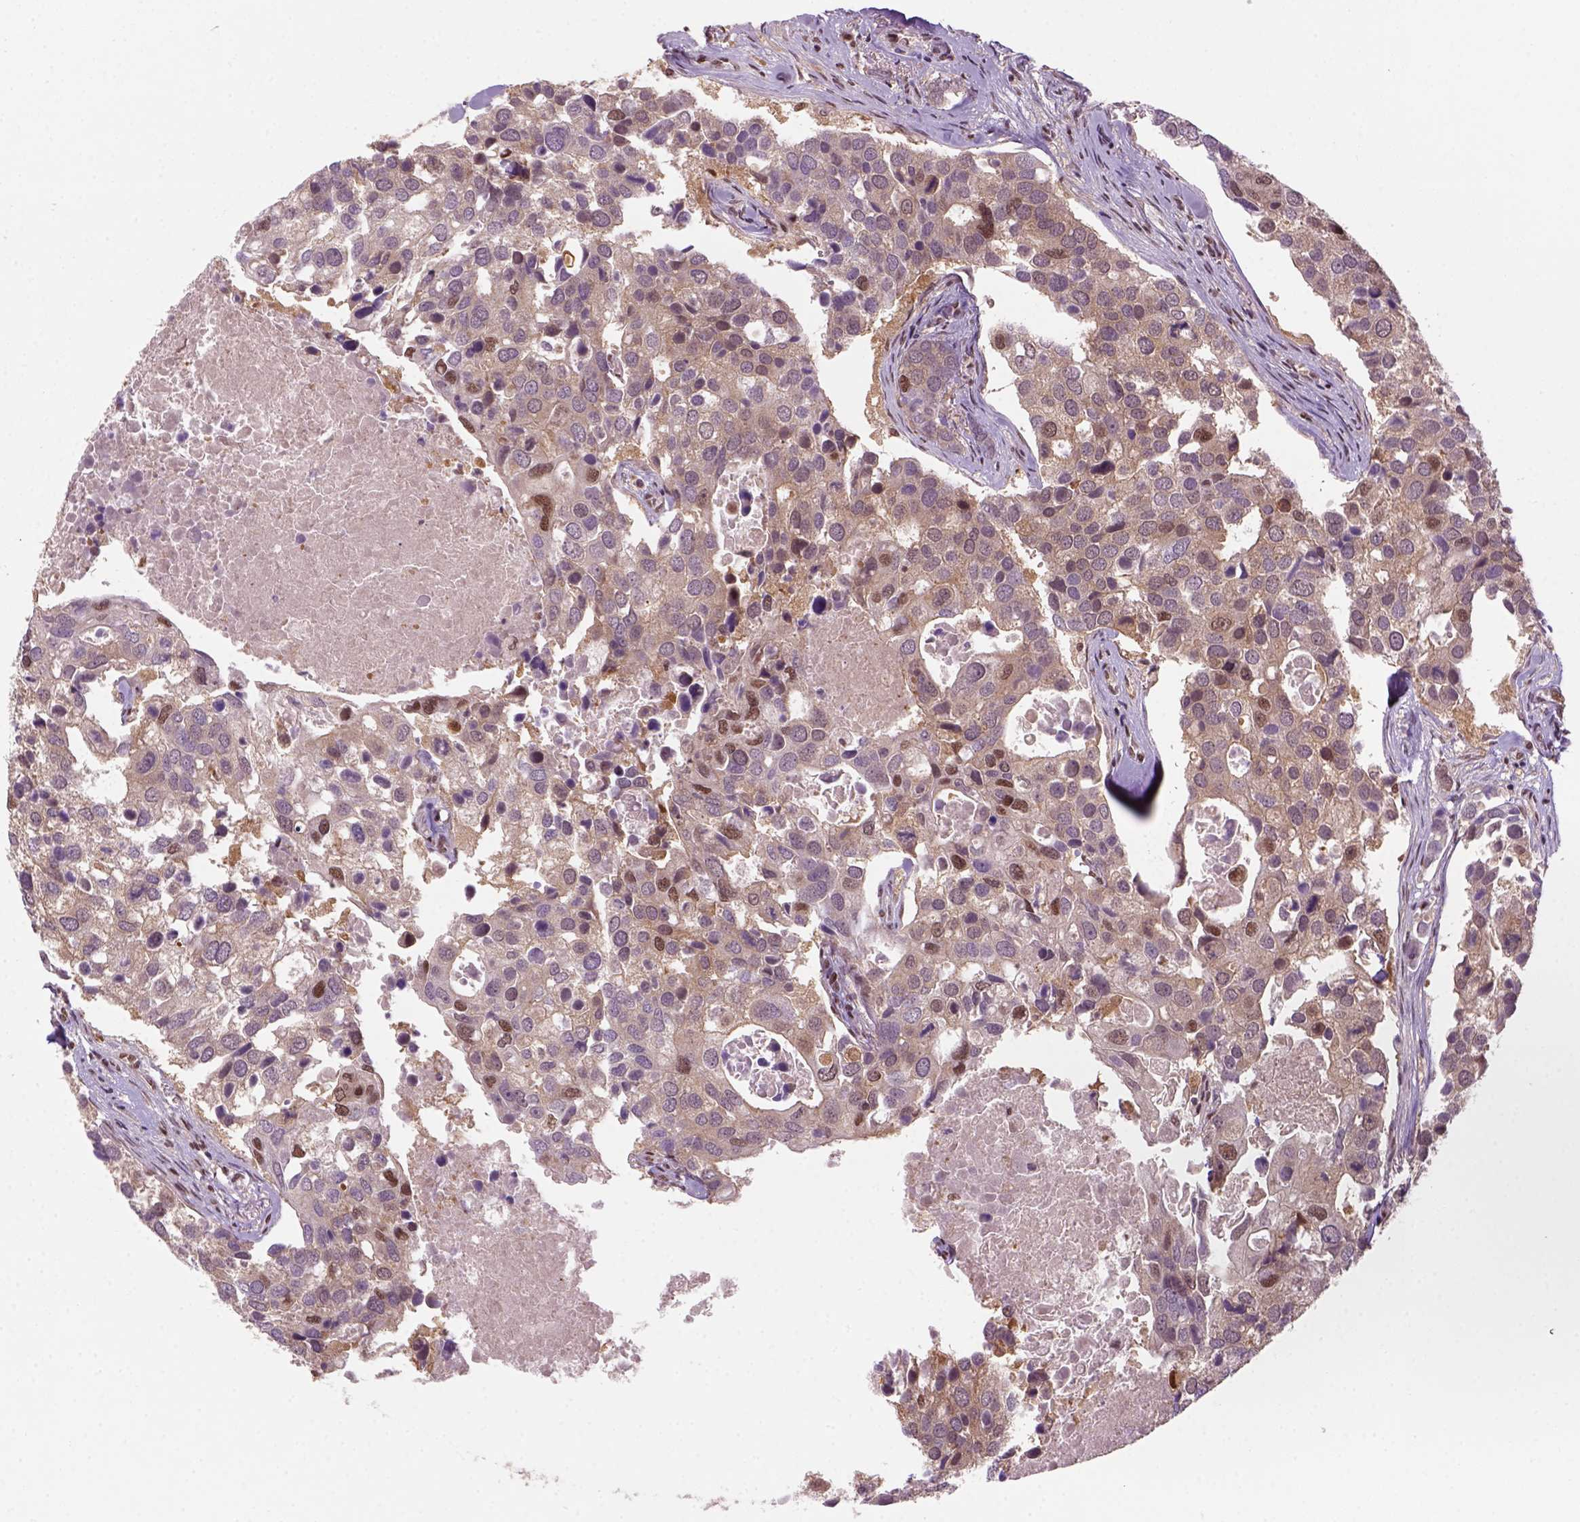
{"staining": {"intensity": "moderate", "quantity": "<25%", "location": "nuclear"}, "tissue": "breast cancer", "cell_type": "Tumor cells", "image_type": "cancer", "snomed": [{"axis": "morphology", "description": "Duct carcinoma"}, {"axis": "topography", "description": "Breast"}], "caption": "Immunohistochemical staining of breast cancer exhibits low levels of moderate nuclear expression in approximately <25% of tumor cells.", "gene": "GOT1", "patient": {"sex": "female", "age": 83}}